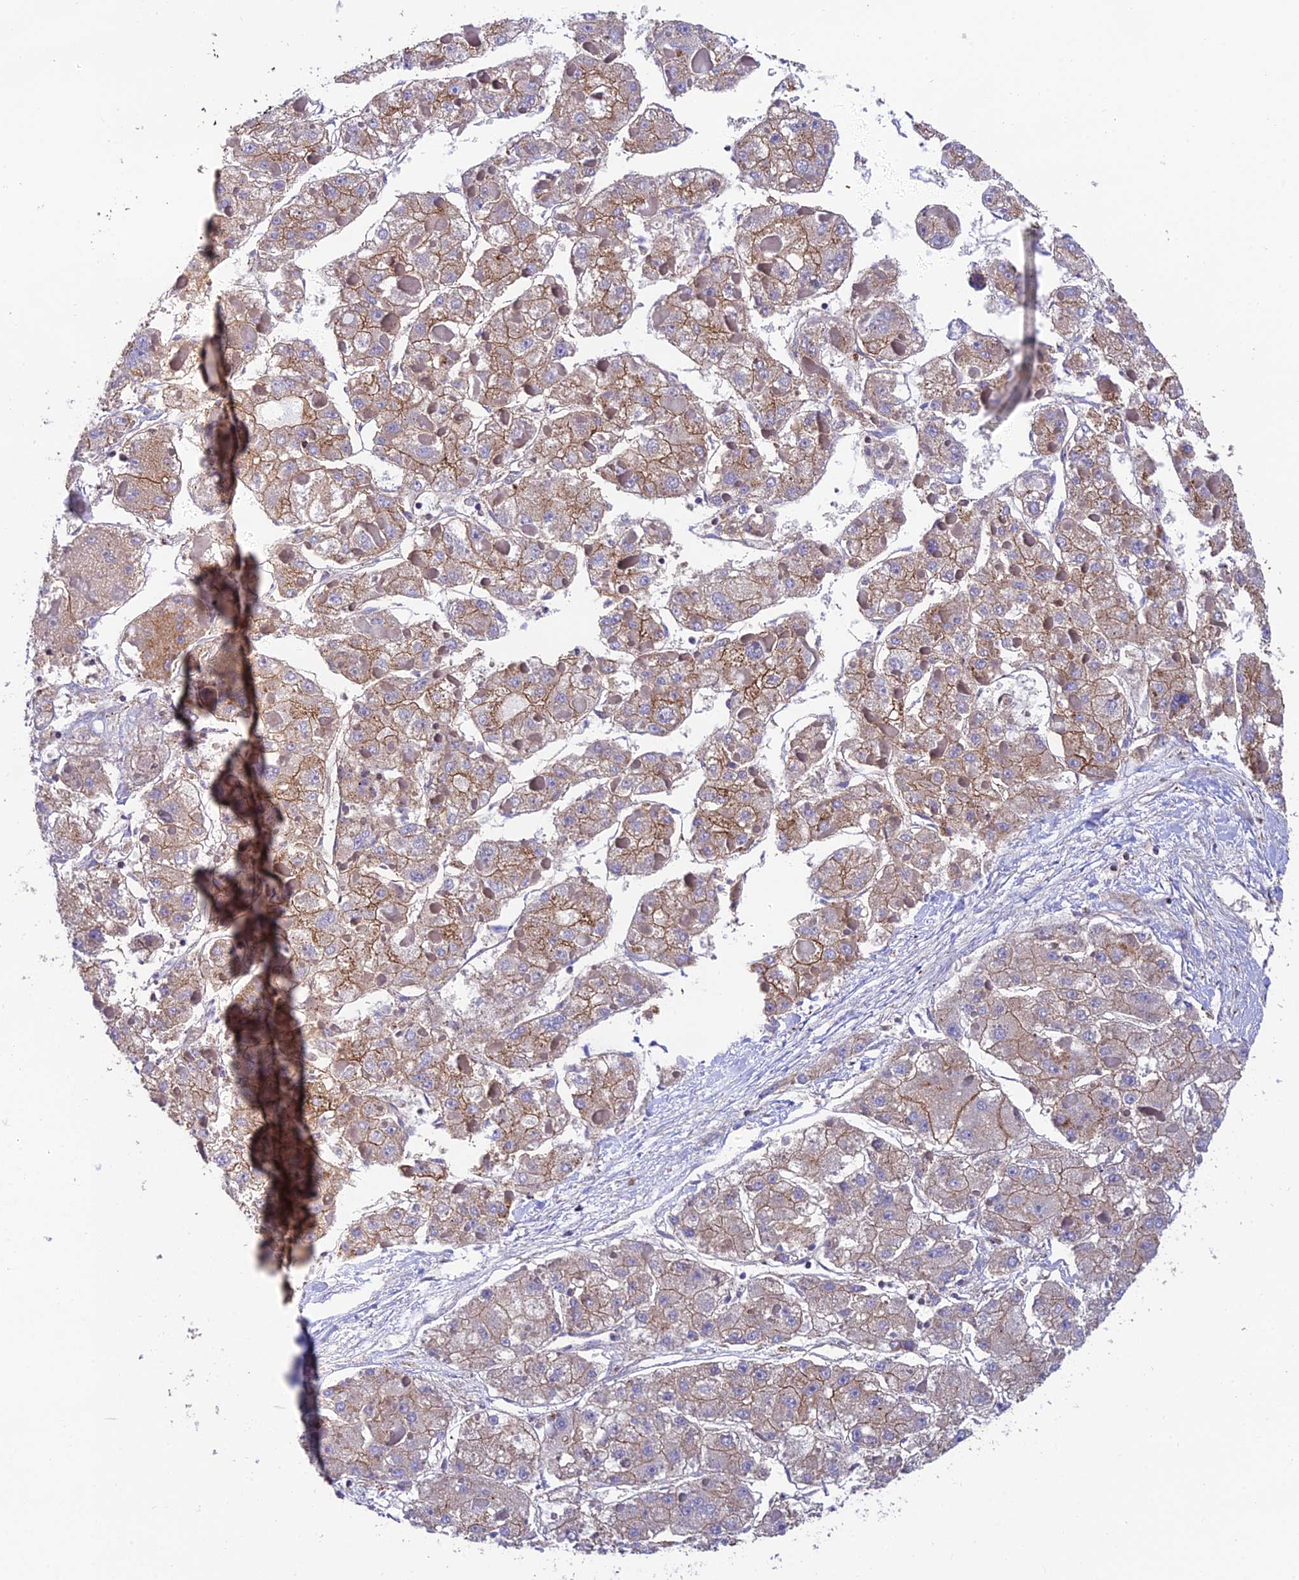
{"staining": {"intensity": "moderate", "quantity": "25%-75%", "location": "cytoplasmic/membranous"}, "tissue": "liver cancer", "cell_type": "Tumor cells", "image_type": "cancer", "snomed": [{"axis": "morphology", "description": "Carcinoma, Hepatocellular, NOS"}, {"axis": "topography", "description": "Liver"}], "caption": "This photomicrograph shows immunohistochemistry staining of human liver cancer, with medium moderate cytoplasmic/membranous positivity in about 25%-75% of tumor cells.", "gene": "QRFP", "patient": {"sex": "female", "age": 73}}